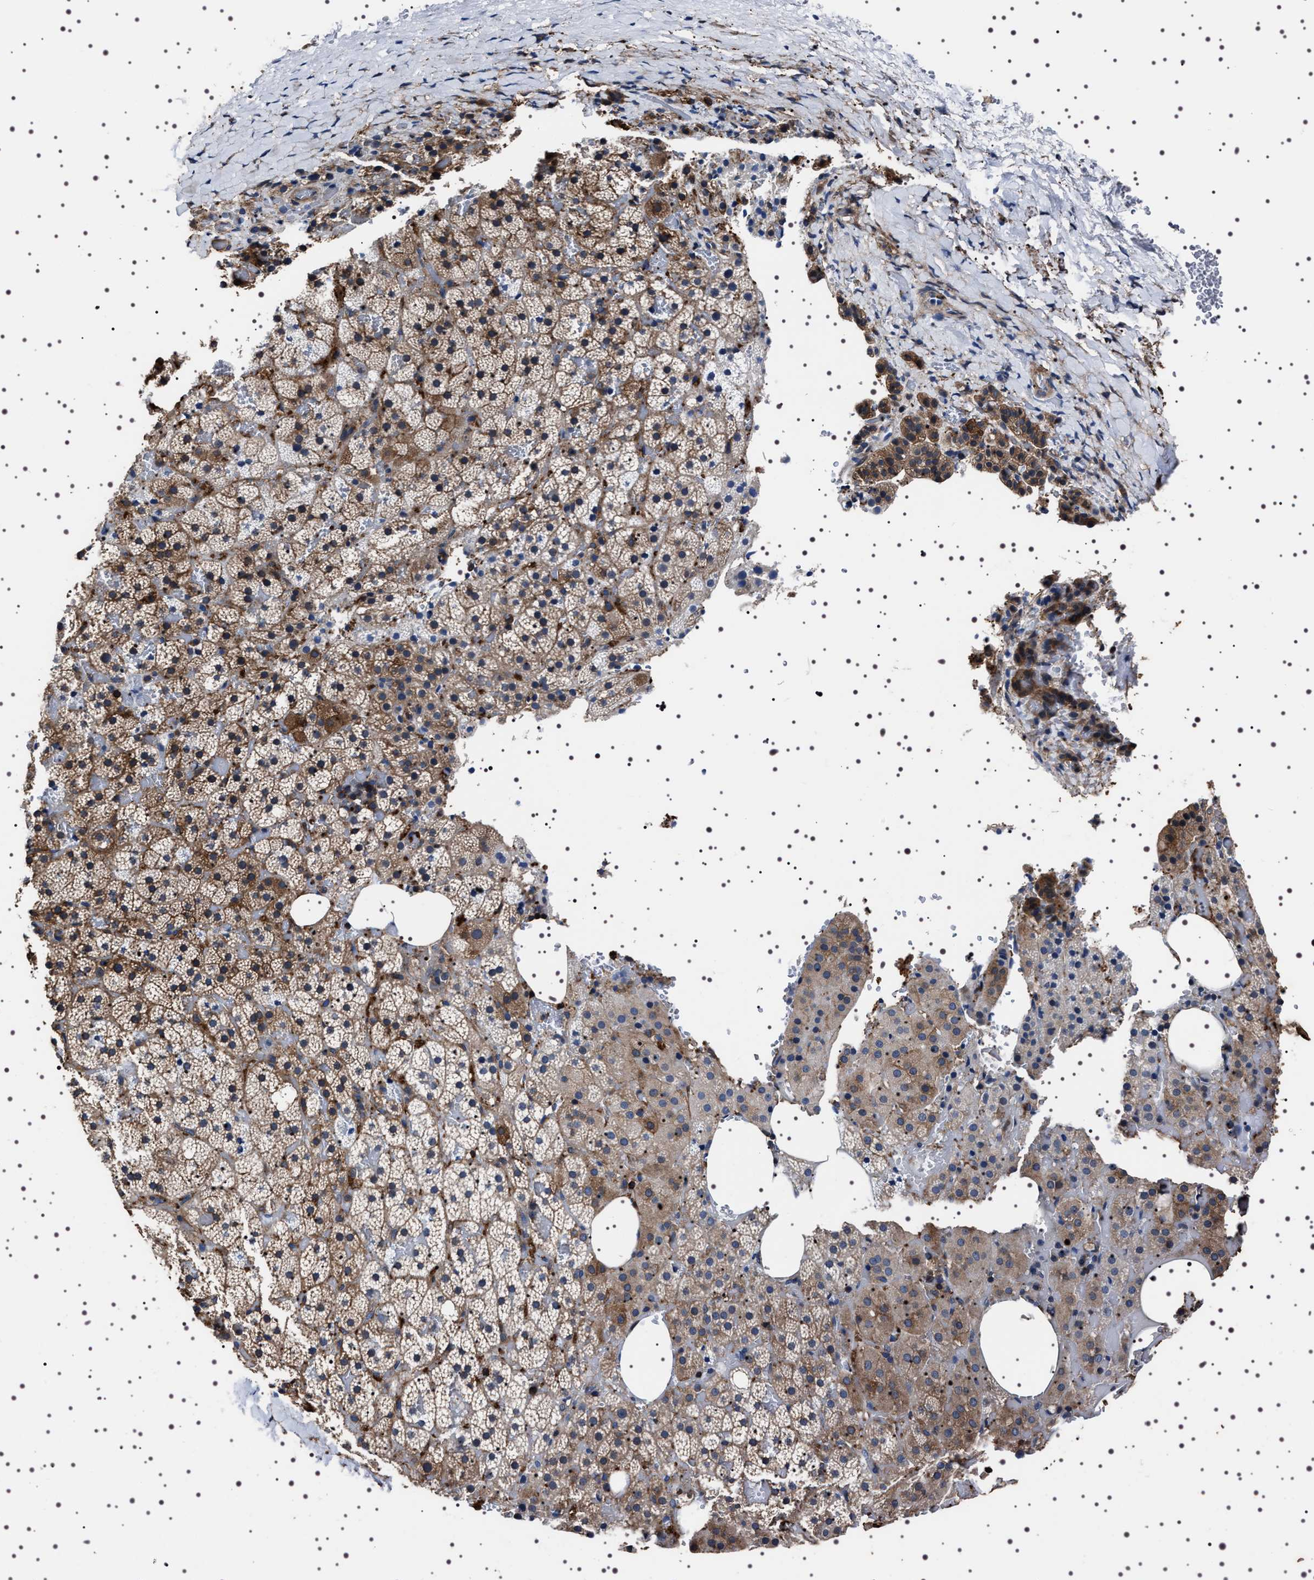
{"staining": {"intensity": "moderate", "quantity": ">75%", "location": "cytoplasmic/membranous"}, "tissue": "adrenal gland", "cell_type": "Glandular cells", "image_type": "normal", "snomed": [{"axis": "morphology", "description": "Normal tissue, NOS"}, {"axis": "topography", "description": "Adrenal gland"}], "caption": "Protein expression analysis of benign human adrenal gland reveals moderate cytoplasmic/membranous positivity in about >75% of glandular cells.", "gene": "WDR1", "patient": {"sex": "female", "age": 59}}